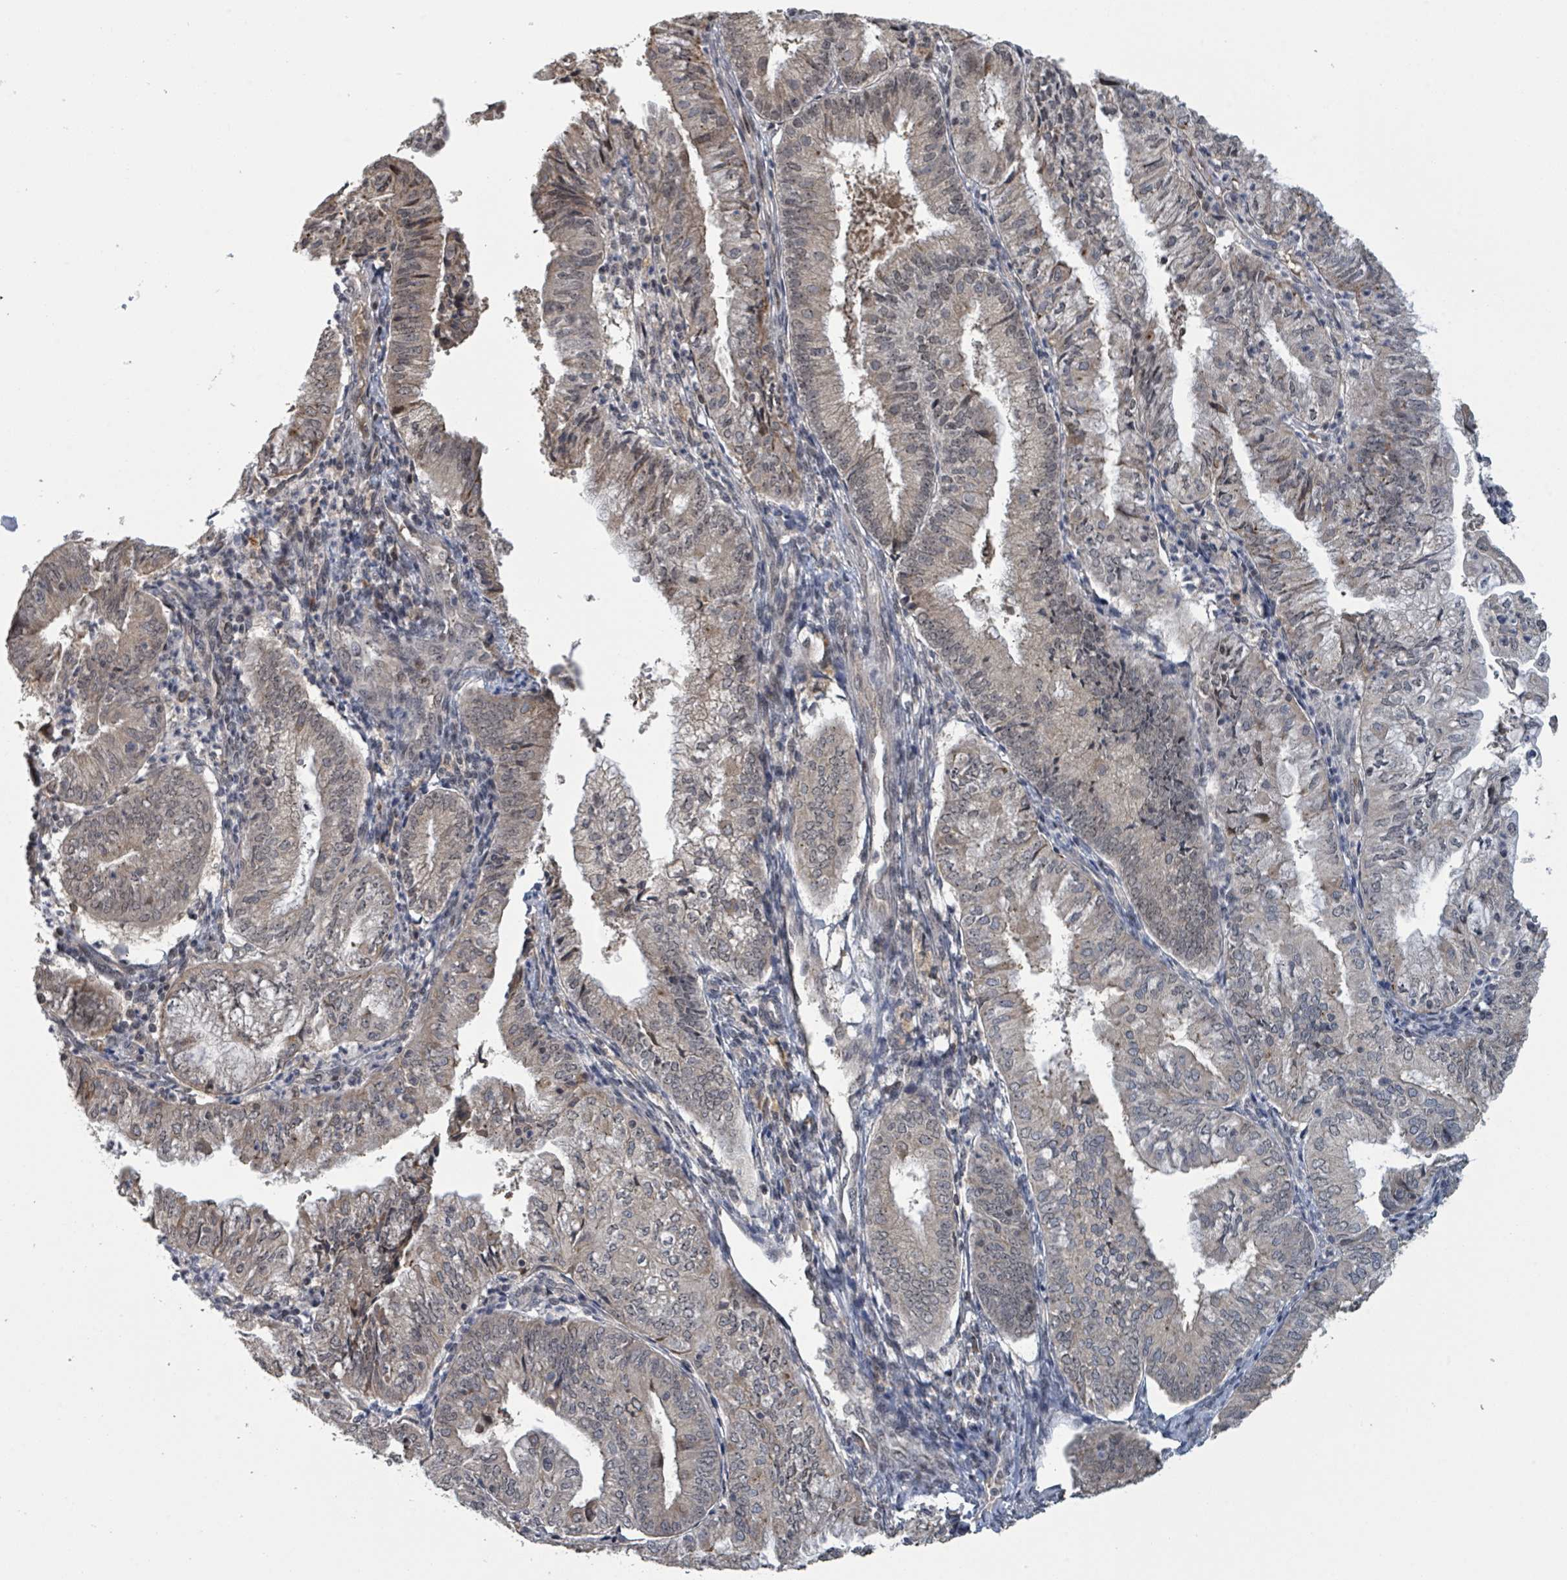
{"staining": {"intensity": "weak", "quantity": "25%-75%", "location": "cytoplasmic/membranous,nuclear"}, "tissue": "endometrial cancer", "cell_type": "Tumor cells", "image_type": "cancer", "snomed": [{"axis": "morphology", "description": "Adenocarcinoma, NOS"}, {"axis": "topography", "description": "Endometrium"}], "caption": "Immunohistochemical staining of endometrial cancer (adenocarcinoma) demonstrates weak cytoplasmic/membranous and nuclear protein staining in about 25%-75% of tumor cells.", "gene": "ZBTB14", "patient": {"sex": "female", "age": 55}}